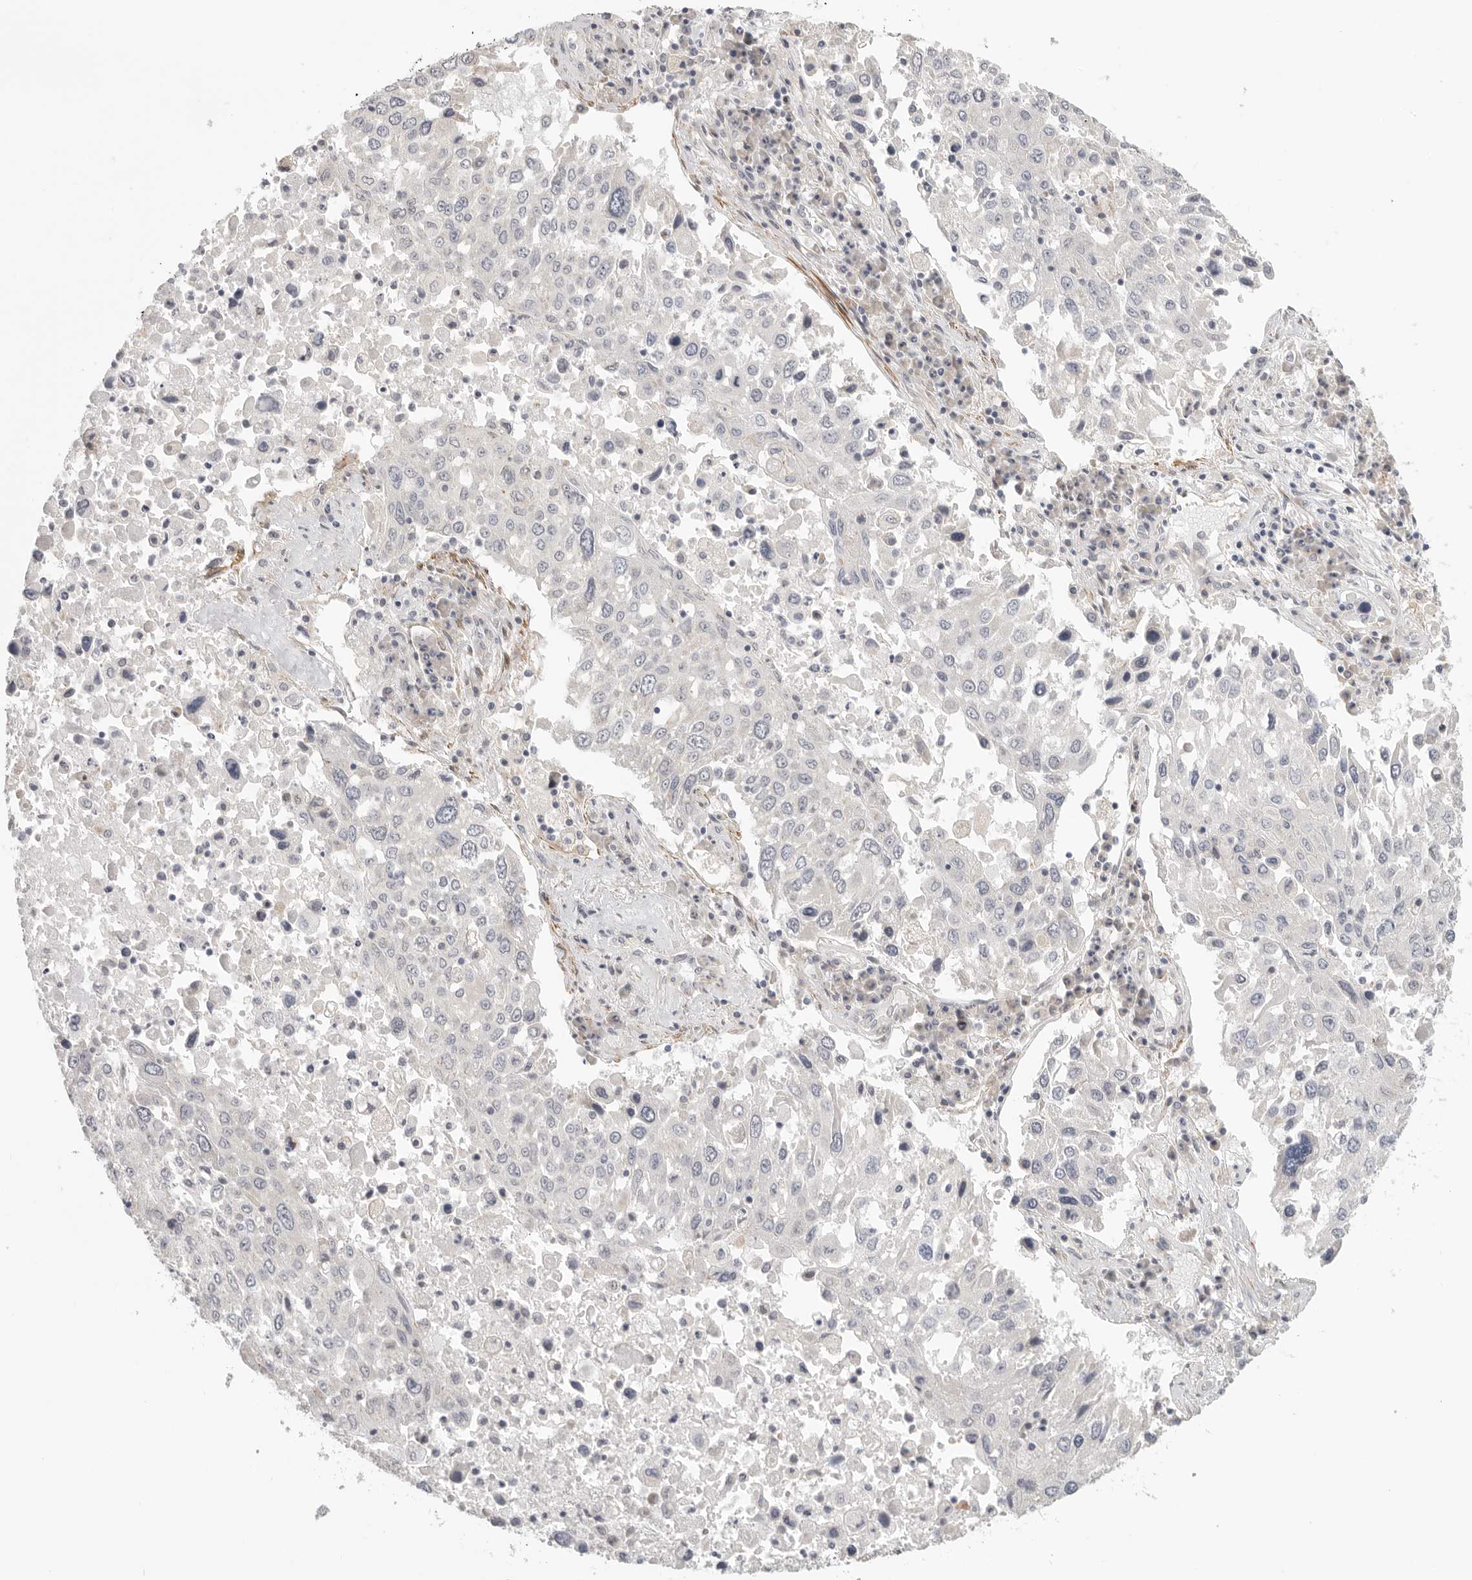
{"staining": {"intensity": "negative", "quantity": "none", "location": "none"}, "tissue": "lung cancer", "cell_type": "Tumor cells", "image_type": "cancer", "snomed": [{"axis": "morphology", "description": "Squamous cell carcinoma, NOS"}, {"axis": "topography", "description": "Lung"}], "caption": "Immunohistochemistry (IHC) image of neoplastic tissue: human squamous cell carcinoma (lung) stained with DAB (3,3'-diaminobenzidine) exhibits no significant protein staining in tumor cells.", "gene": "STAB2", "patient": {"sex": "male", "age": 65}}